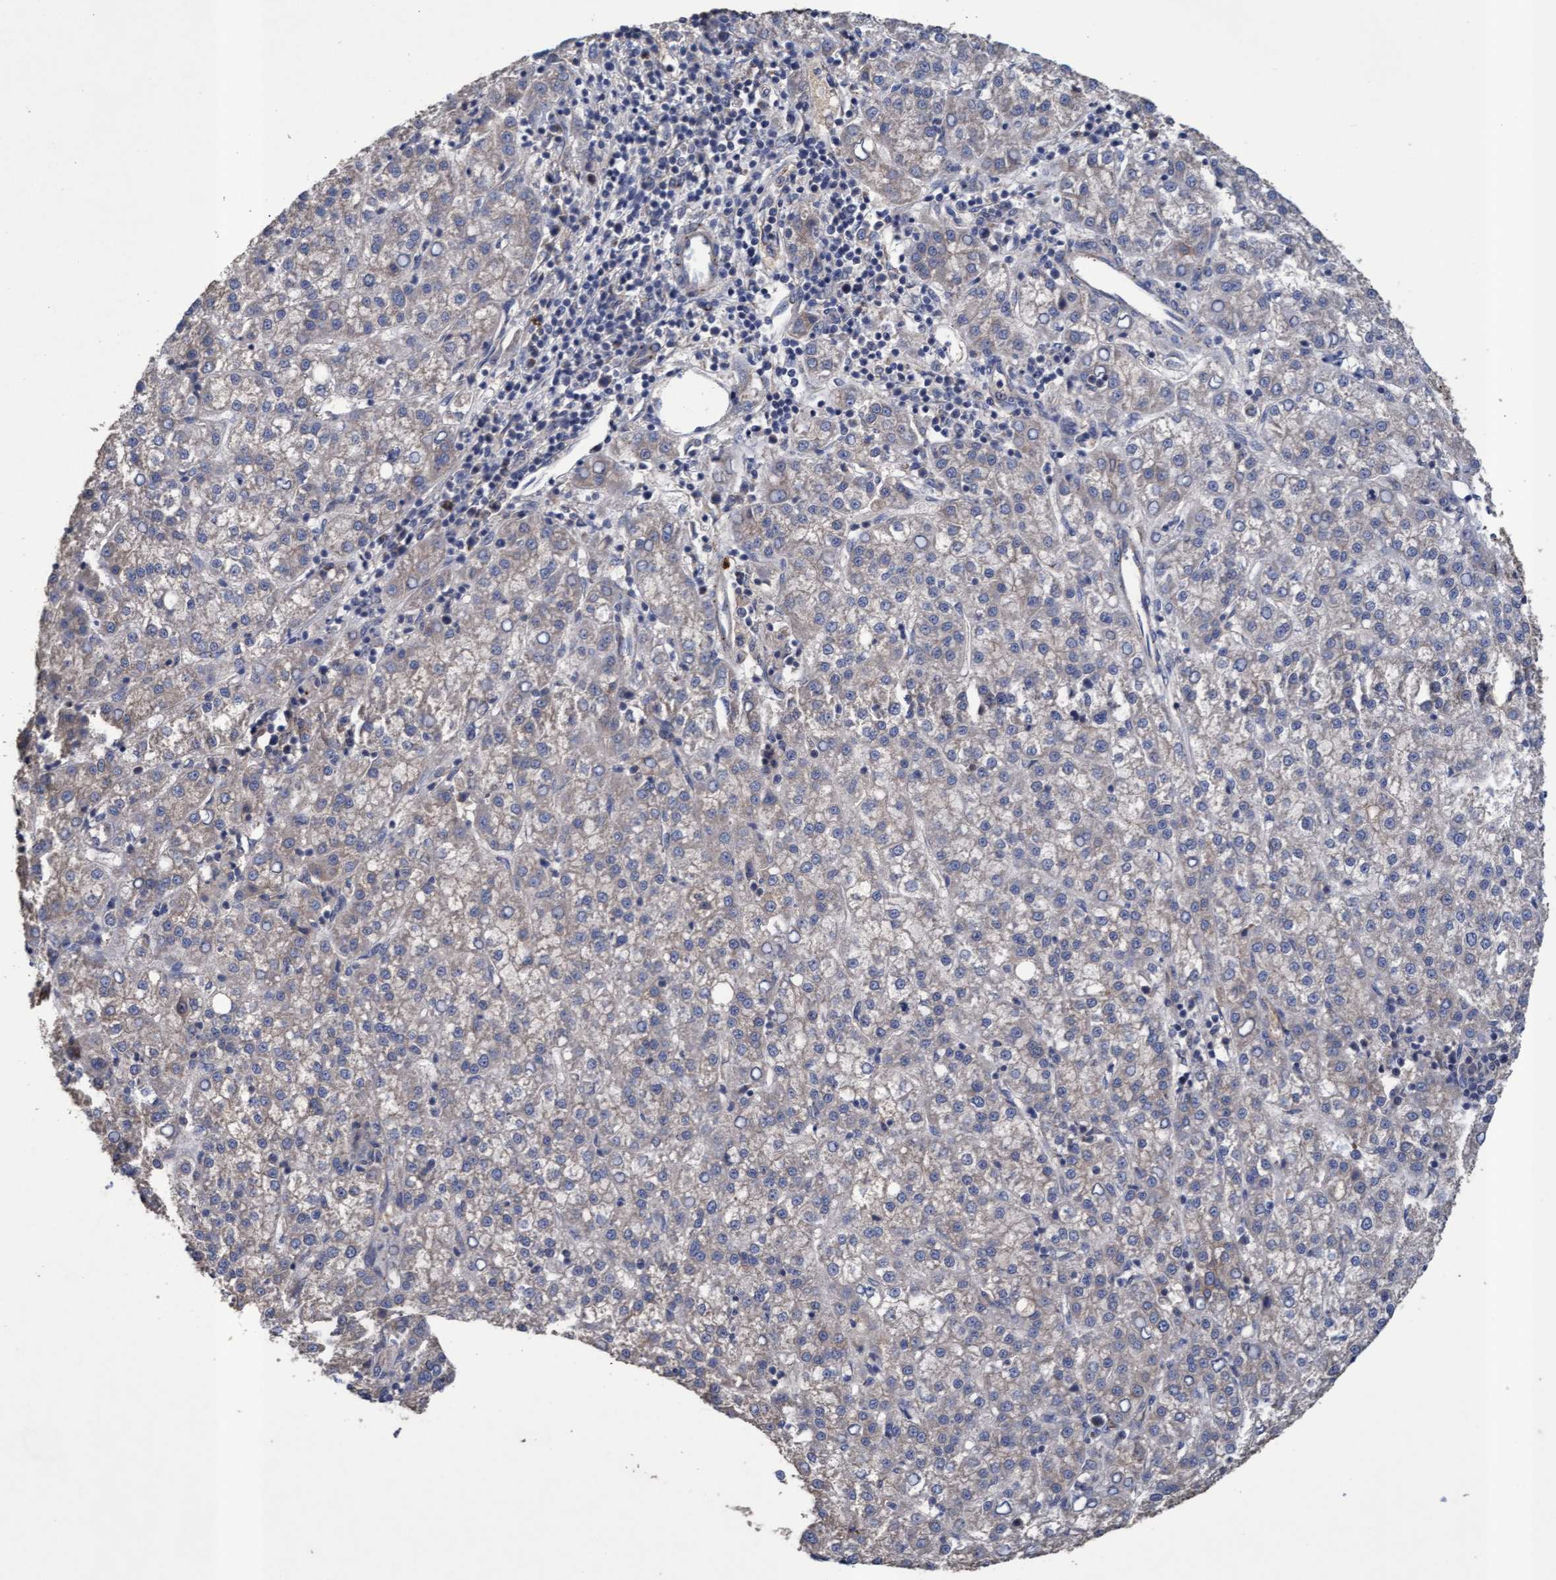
{"staining": {"intensity": "negative", "quantity": "none", "location": "none"}, "tissue": "liver cancer", "cell_type": "Tumor cells", "image_type": "cancer", "snomed": [{"axis": "morphology", "description": "Carcinoma, Hepatocellular, NOS"}, {"axis": "topography", "description": "Liver"}], "caption": "Immunohistochemical staining of human liver hepatocellular carcinoma demonstrates no significant staining in tumor cells. The staining was performed using DAB (3,3'-diaminobenzidine) to visualize the protein expression in brown, while the nuclei were stained in blue with hematoxylin (Magnification: 20x).", "gene": "MRPL38", "patient": {"sex": "female", "age": 58}}